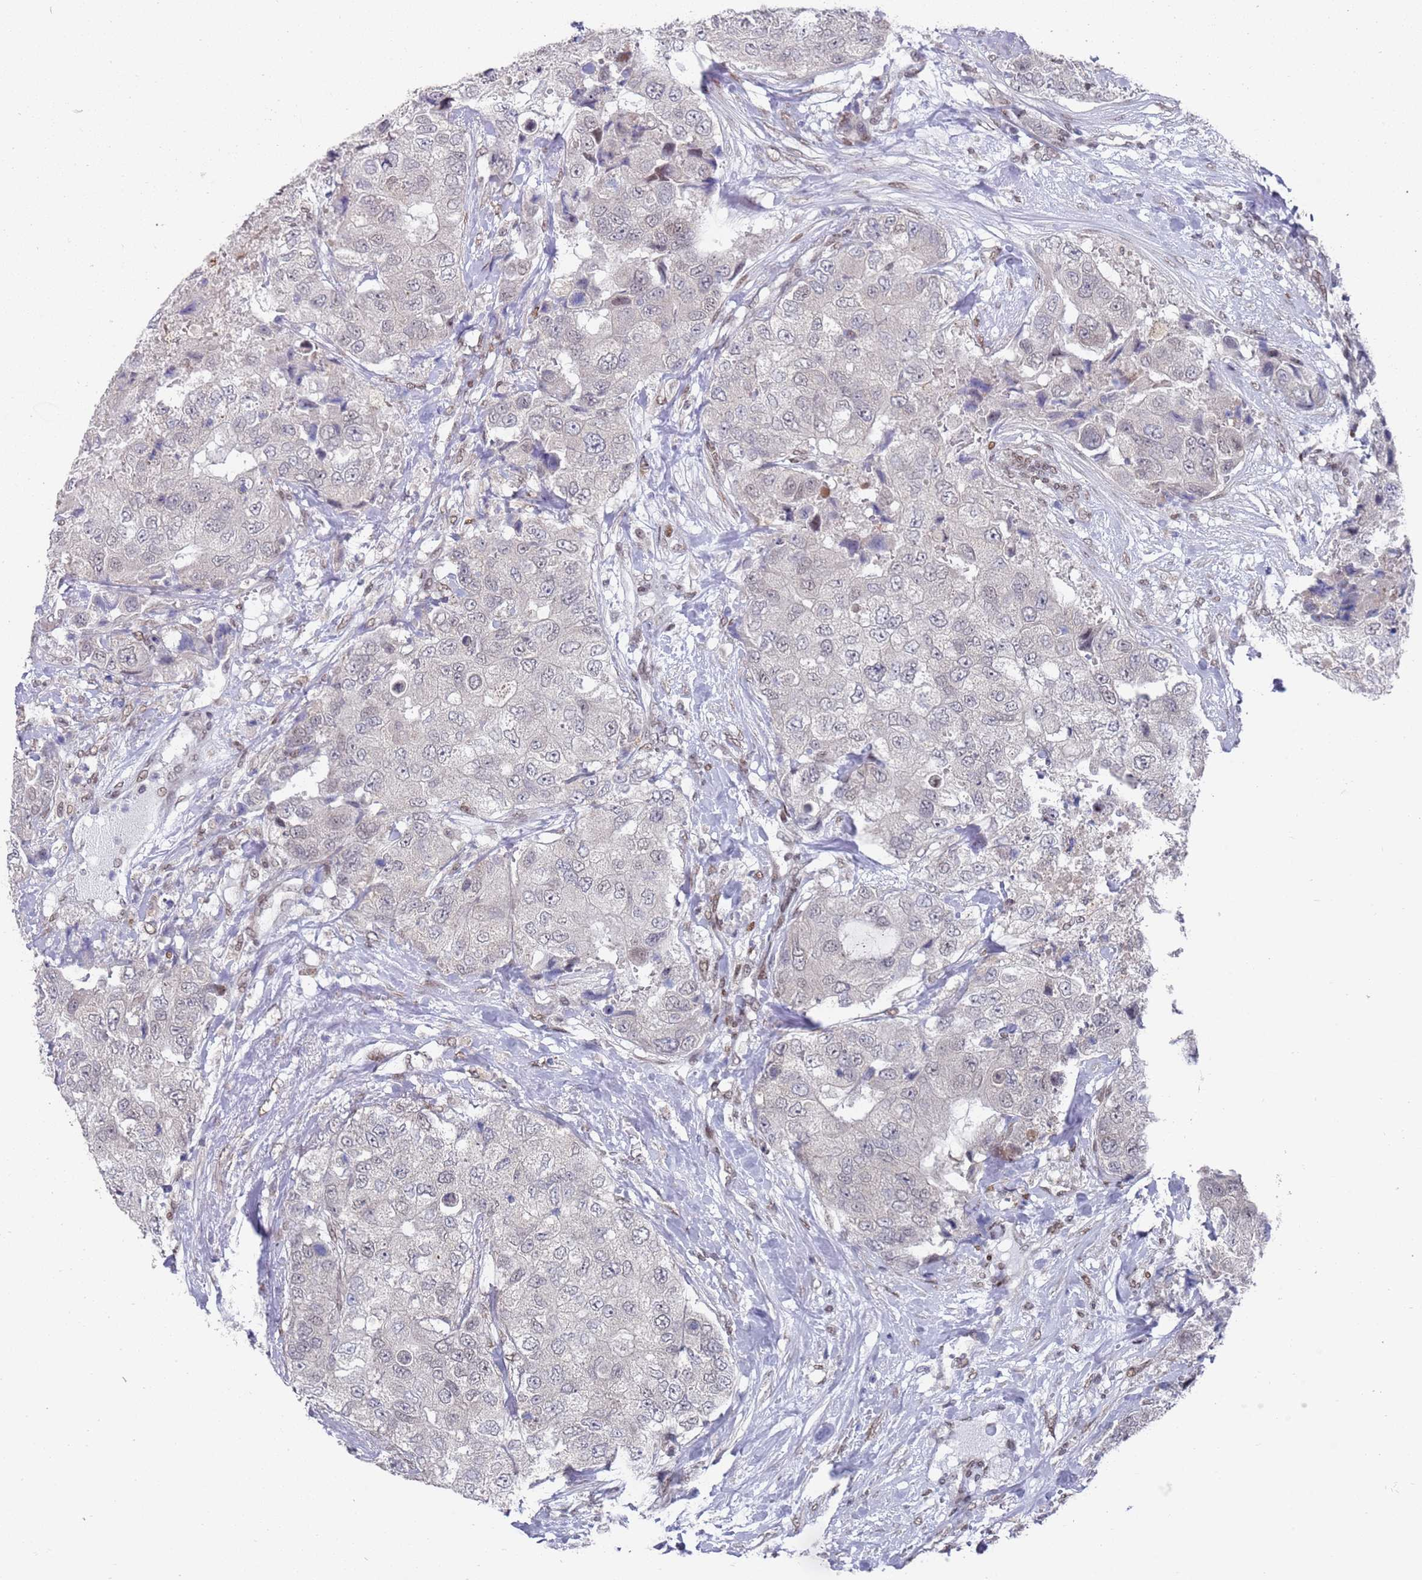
{"staining": {"intensity": "negative", "quantity": "none", "location": "none"}, "tissue": "breast cancer", "cell_type": "Tumor cells", "image_type": "cancer", "snomed": [{"axis": "morphology", "description": "Duct carcinoma"}, {"axis": "topography", "description": "Breast"}], "caption": "Tumor cells are negative for brown protein staining in breast cancer.", "gene": "COPS6", "patient": {"sex": "female", "age": 62}}